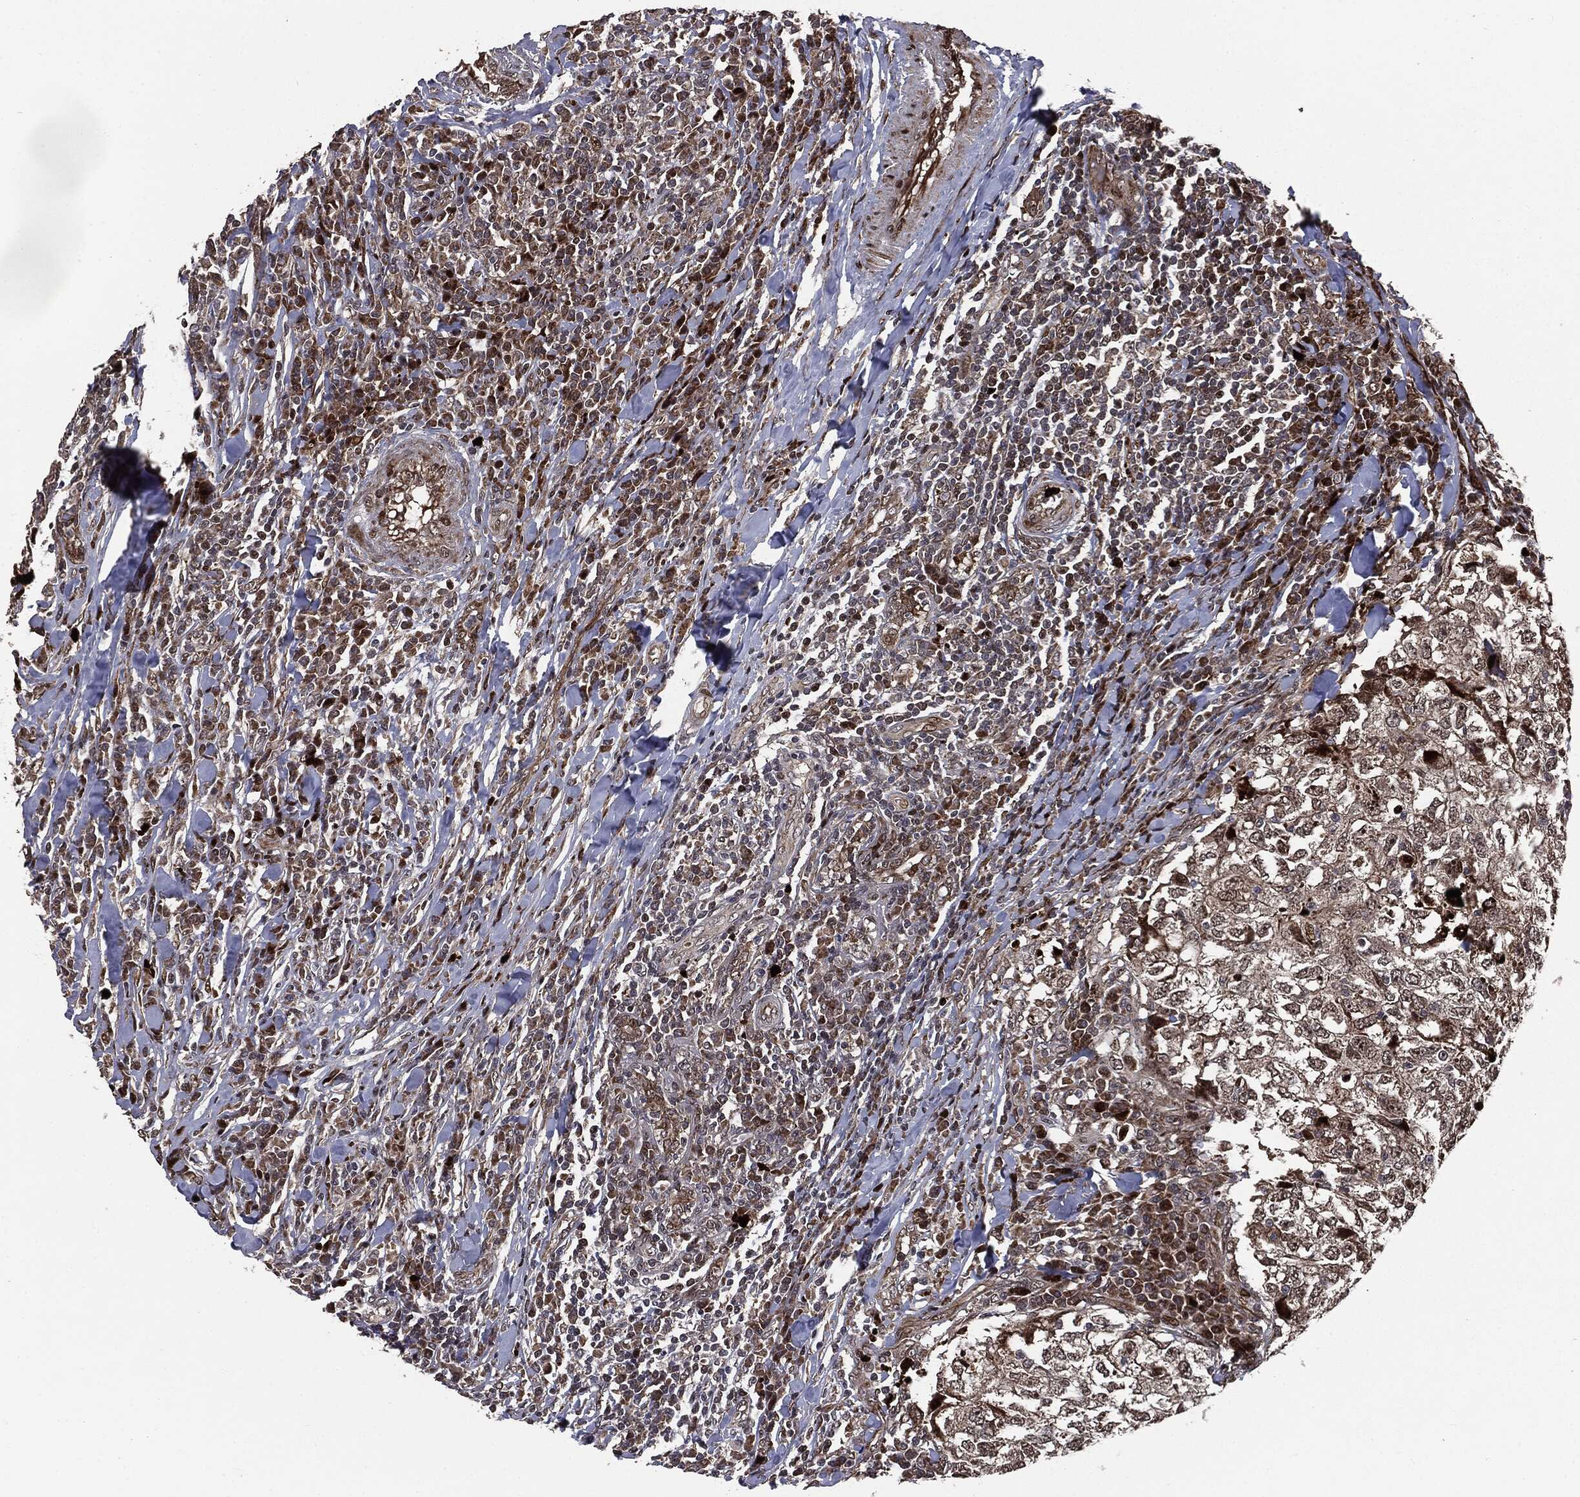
{"staining": {"intensity": "strong", "quantity": "<25%", "location": "cytoplasmic/membranous,nuclear"}, "tissue": "breast cancer", "cell_type": "Tumor cells", "image_type": "cancer", "snomed": [{"axis": "morphology", "description": "Duct carcinoma"}, {"axis": "topography", "description": "Breast"}], "caption": "Brown immunohistochemical staining in human breast intraductal carcinoma reveals strong cytoplasmic/membranous and nuclear expression in about <25% of tumor cells.", "gene": "SMAD4", "patient": {"sex": "female", "age": 30}}